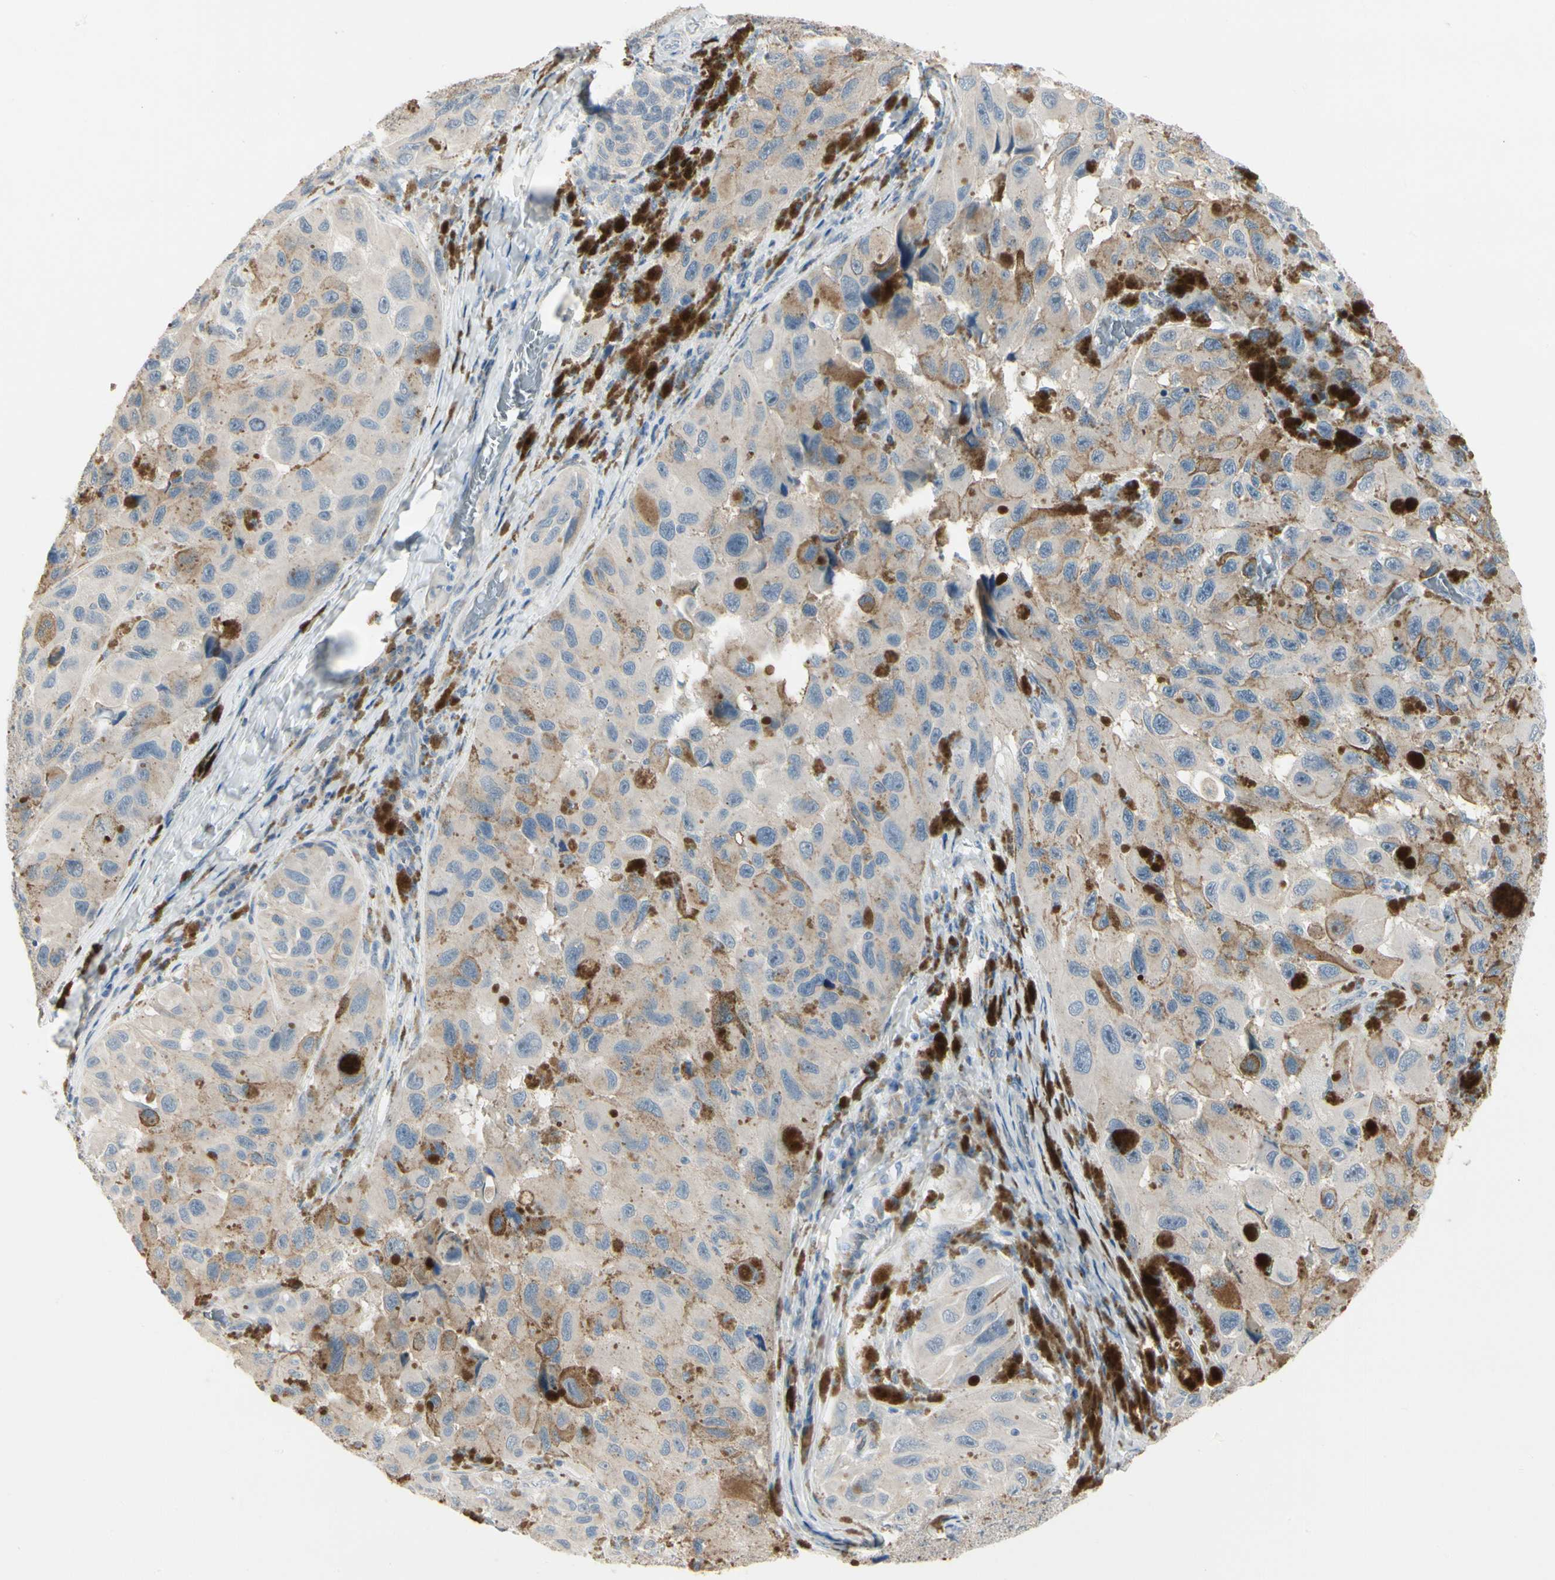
{"staining": {"intensity": "weak", "quantity": "<25%", "location": "cytoplasmic/membranous"}, "tissue": "melanoma", "cell_type": "Tumor cells", "image_type": "cancer", "snomed": [{"axis": "morphology", "description": "Malignant melanoma, NOS"}, {"axis": "topography", "description": "Skin"}], "caption": "There is no significant positivity in tumor cells of malignant melanoma.", "gene": "SPINK4", "patient": {"sex": "female", "age": 73}}